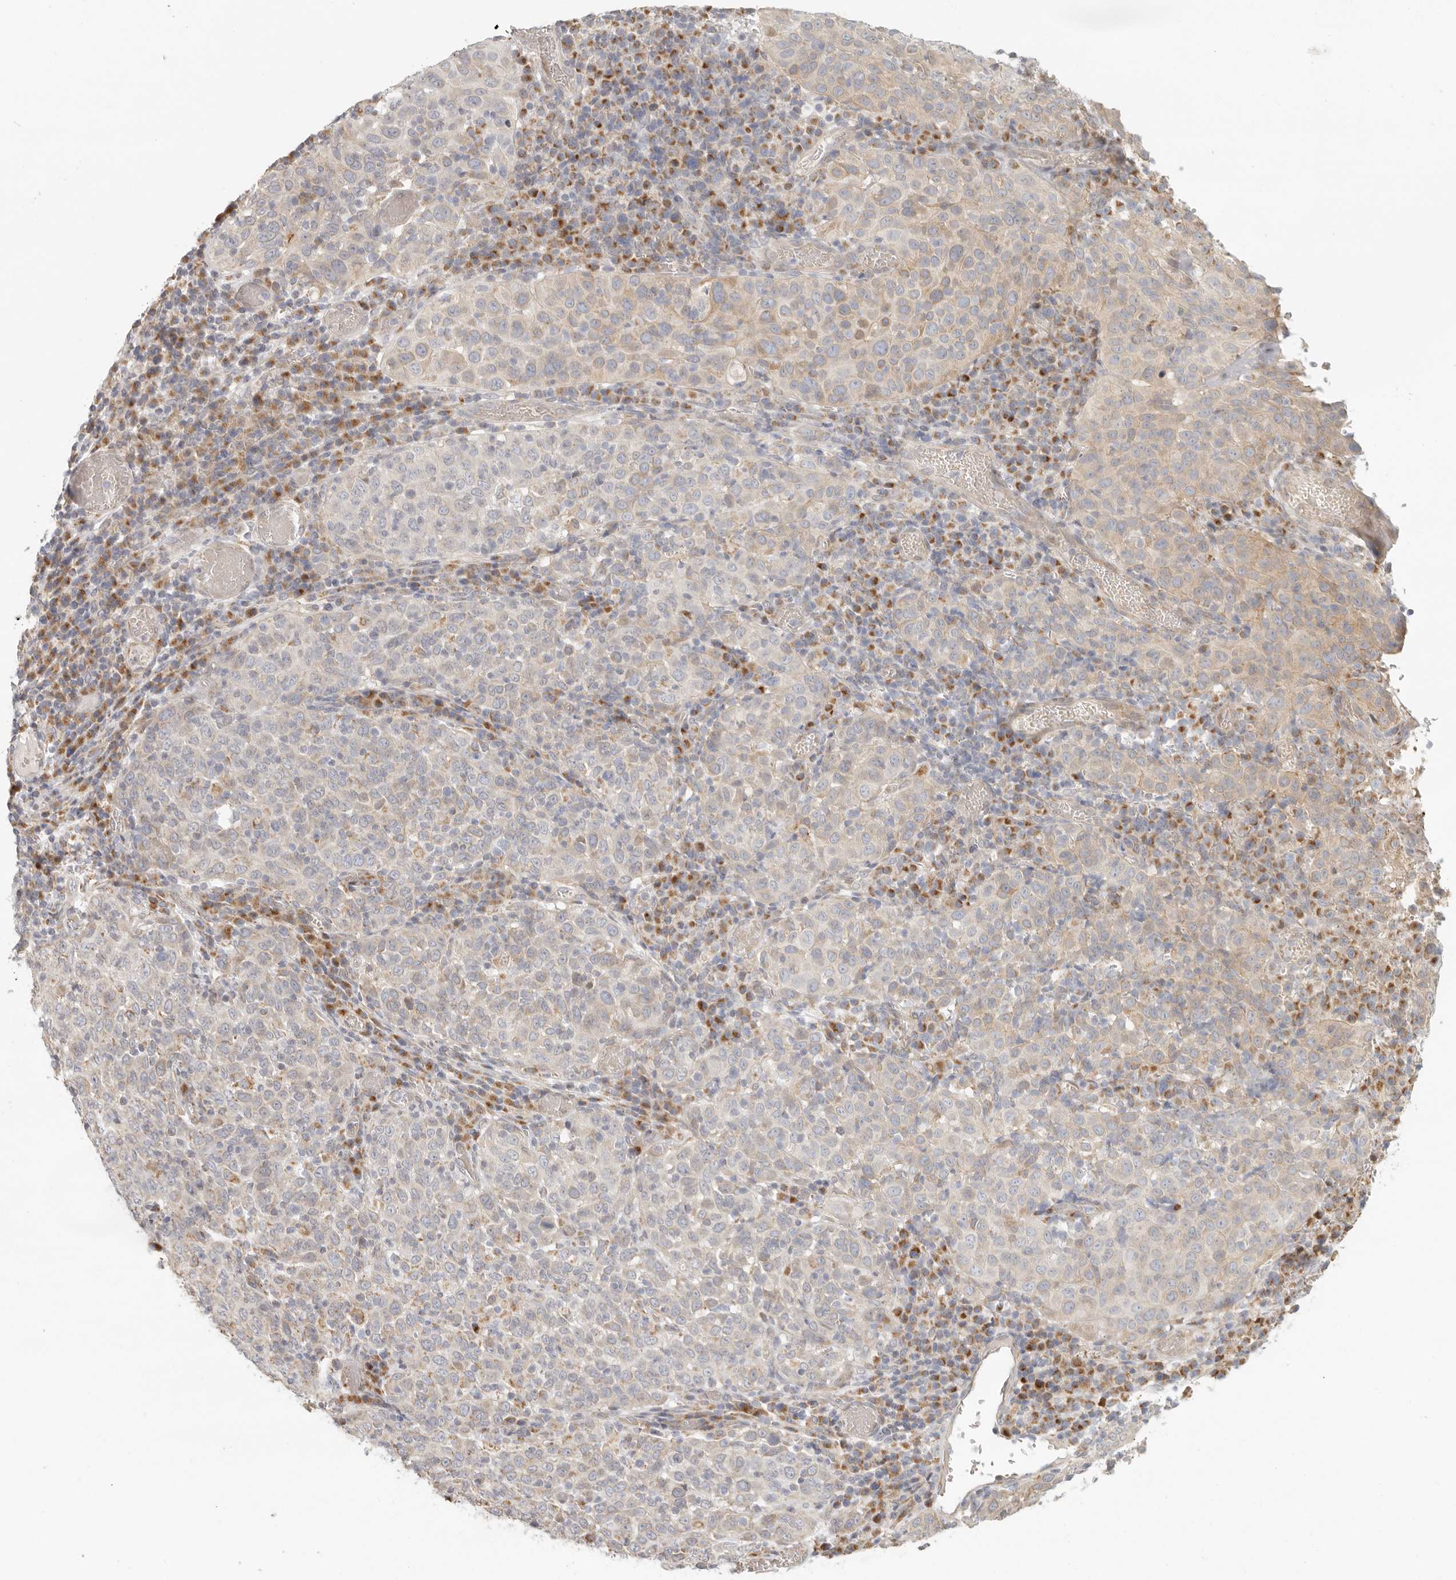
{"staining": {"intensity": "weak", "quantity": "25%-75%", "location": "cytoplasmic/membranous"}, "tissue": "cervical cancer", "cell_type": "Tumor cells", "image_type": "cancer", "snomed": [{"axis": "morphology", "description": "Squamous cell carcinoma, NOS"}, {"axis": "topography", "description": "Cervix"}], "caption": "Brown immunohistochemical staining in cervical squamous cell carcinoma displays weak cytoplasmic/membranous positivity in about 25%-75% of tumor cells.", "gene": "KDF1", "patient": {"sex": "female", "age": 46}}